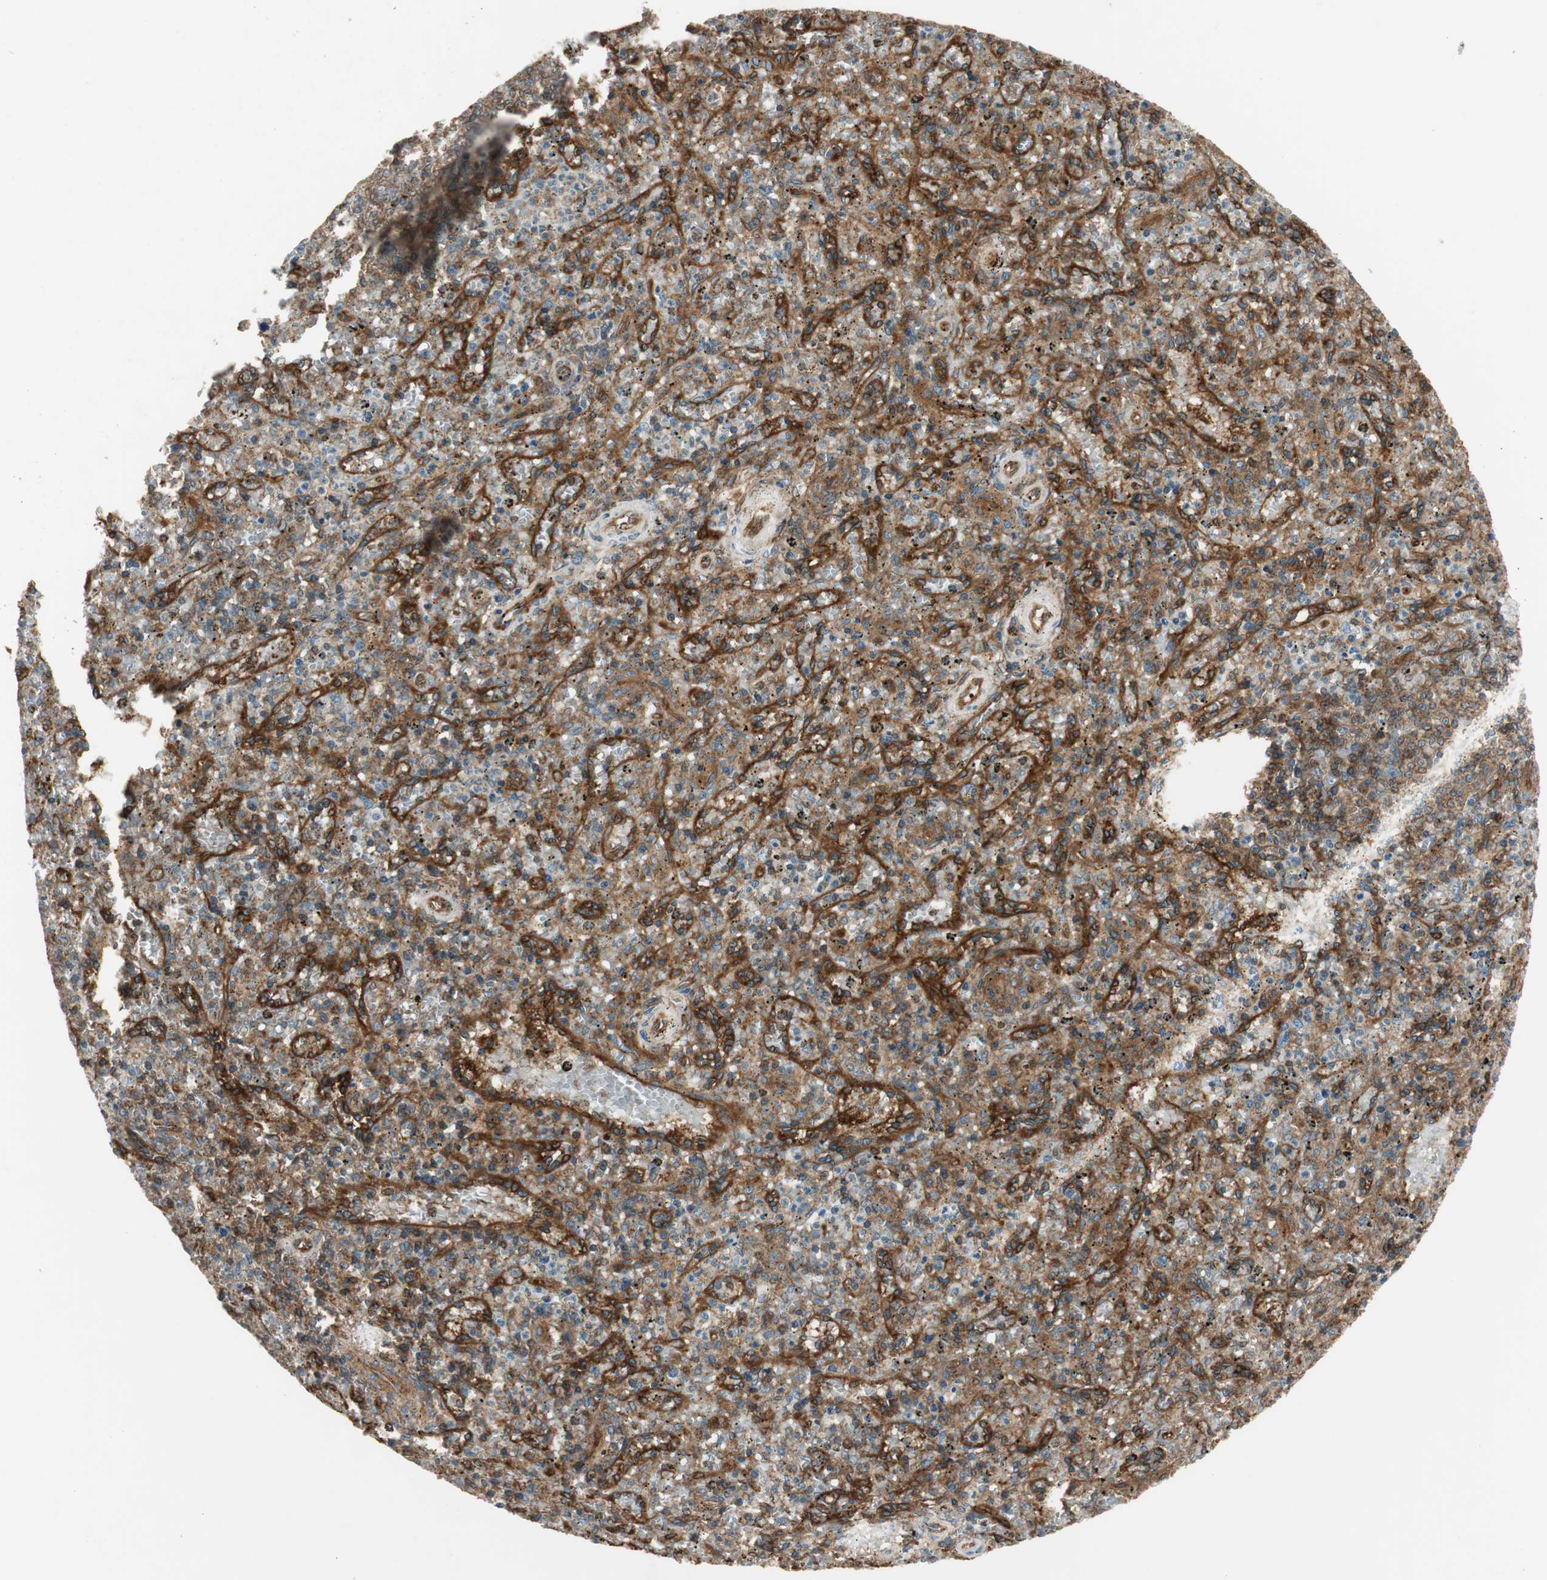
{"staining": {"intensity": "moderate", "quantity": "25%-75%", "location": "cytoplasmic/membranous"}, "tissue": "spleen", "cell_type": "Cells in red pulp", "image_type": "normal", "snomed": [{"axis": "morphology", "description": "Normal tissue, NOS"}, {"axis": "topography", "description": "Spleen"}], "caption": "Protein staining of normal spleen shows moderate cytoplasmic/membranous staining in approximately 25%-75% of cells in red pulp.", "gene": "BTN3A3", "patient": {"sex": "male", "age": 72}}